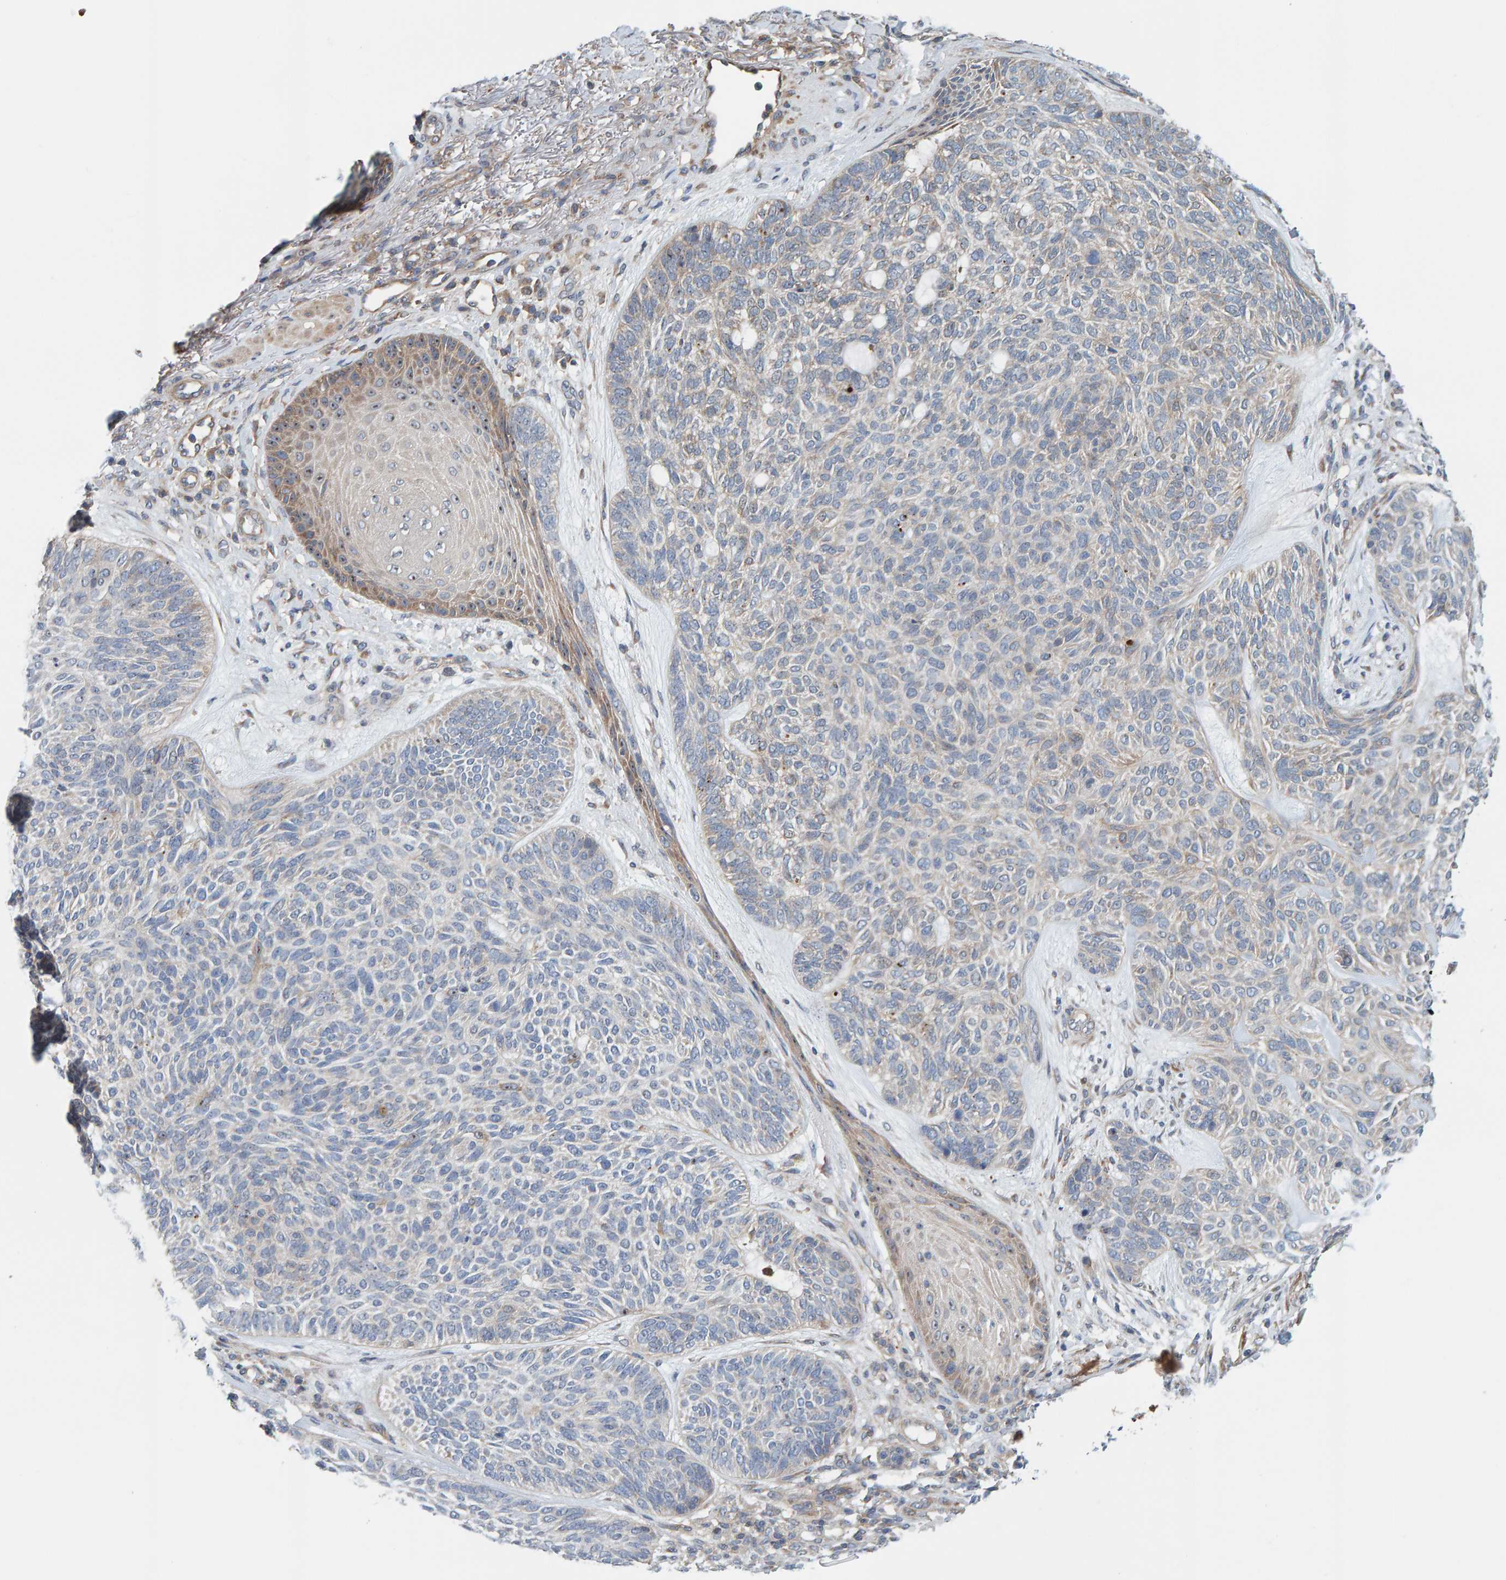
{"staining": {"intensity": "weak", "quantity": "<25%", "location": "cytoplasmic/membranous"}, "tissue": "skin cancer", "cell_type": "Tumor cells", "image_type": "cancer", "snomed": [{"axis": "morphology", "description": "Basal cell carcinoma"}, {"axis": "topography", "description": "Skin"}], "caption": "This micrograph is of basal cell carcinoma (skin) stained with immunohistochemistry to label a protein in brown with the nuclei are counter-stained blue. There is no positivity in tumor cells.", "gene": "CCM2", "patient": {"sex": "male", "age": 55}}